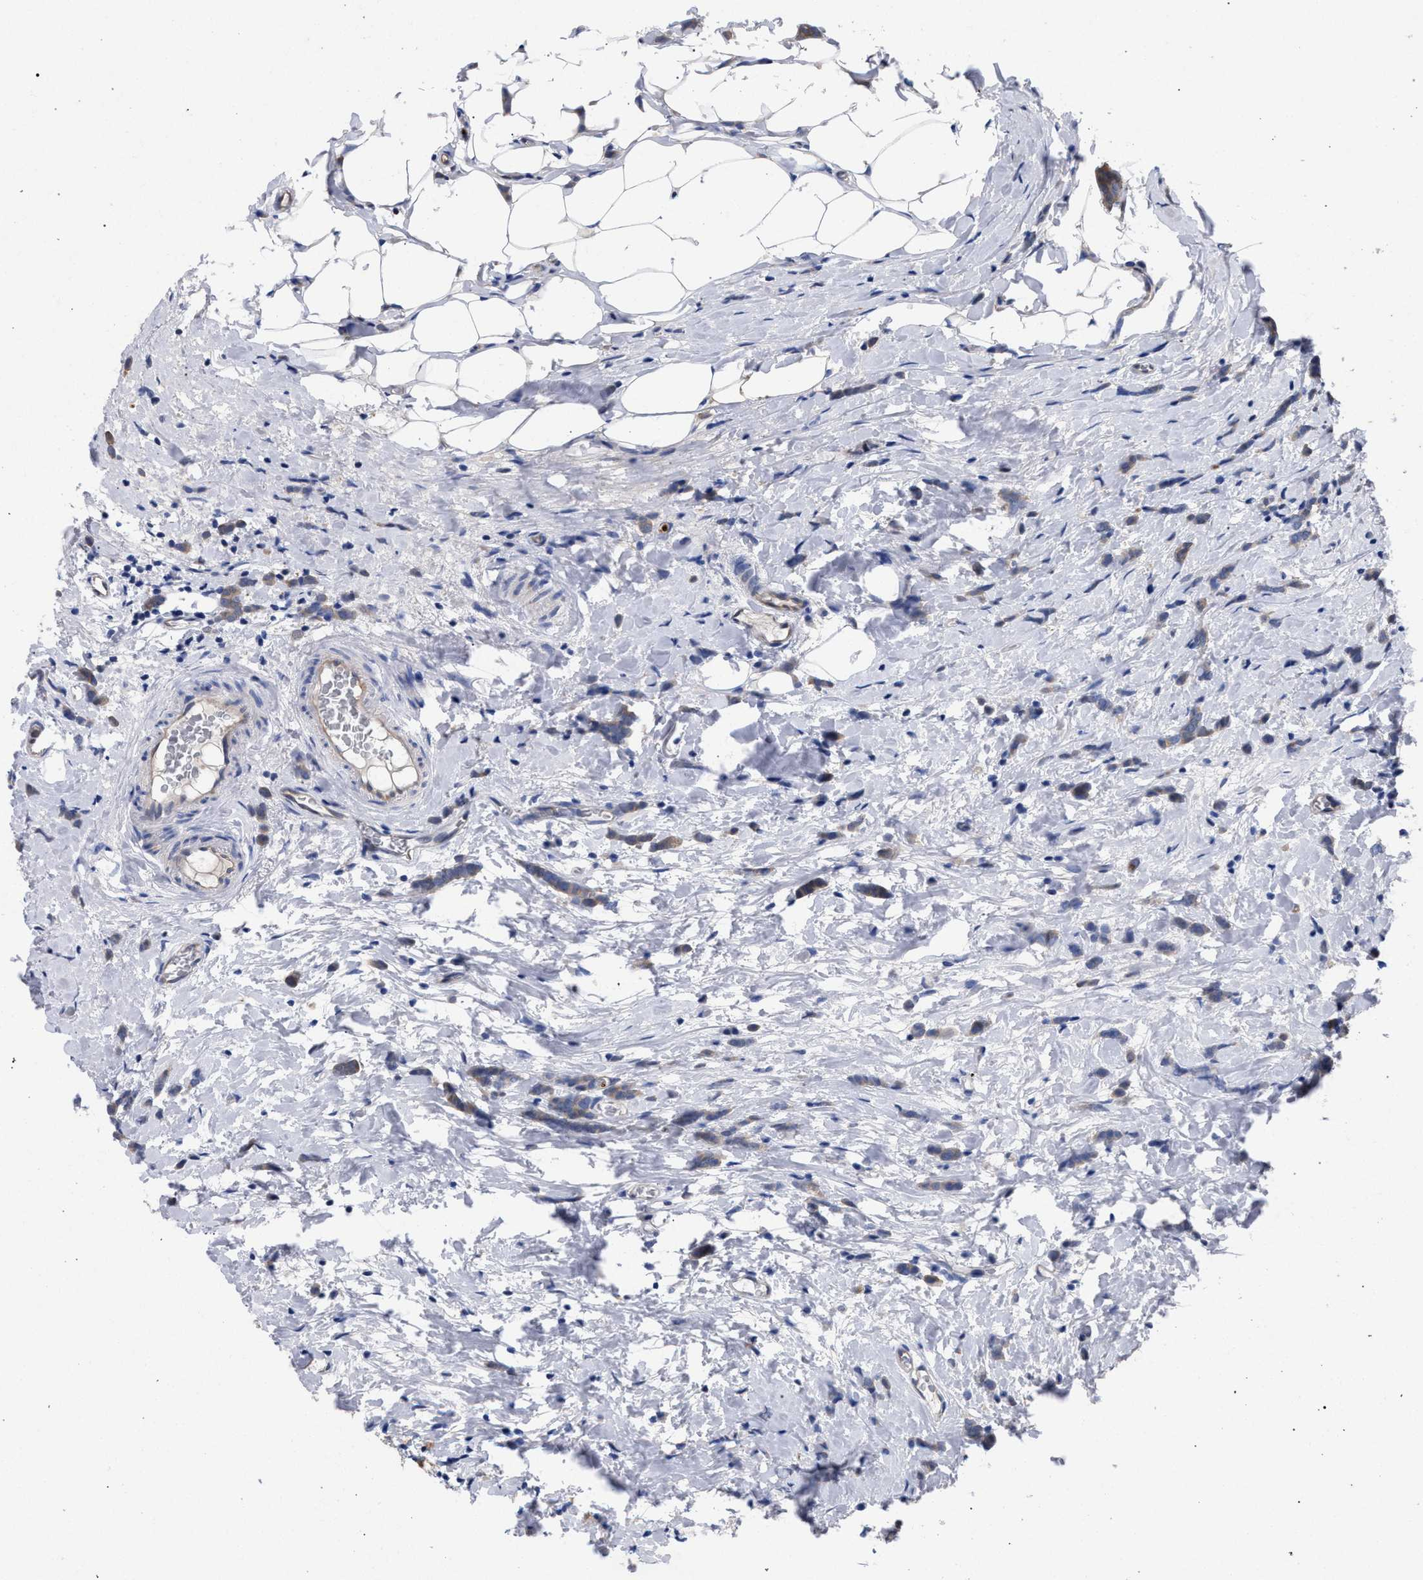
{"staining": {"intensity": "weak", "quantity": "<25%", "location": "cytoplasmic/membranous"}, "tissue": "breast cancer", "cell_type": "Tumor cells", "image_type": "cancer", "snomed": [{"axis": "morphology", "description": "Lobular carcinoma"}, {"axis": "topography", "description": "Breast"}], "caption": "Immunohistochemistry histopathology image of human lobular carcinoma (breast) stained for a protein (brown), which displays no expression in tumor cells. (DAB IHC visualized using brightfield microscopy, high magnification).", "gene": "GMPR", "patient": {"sex": "female", "age": 60}}